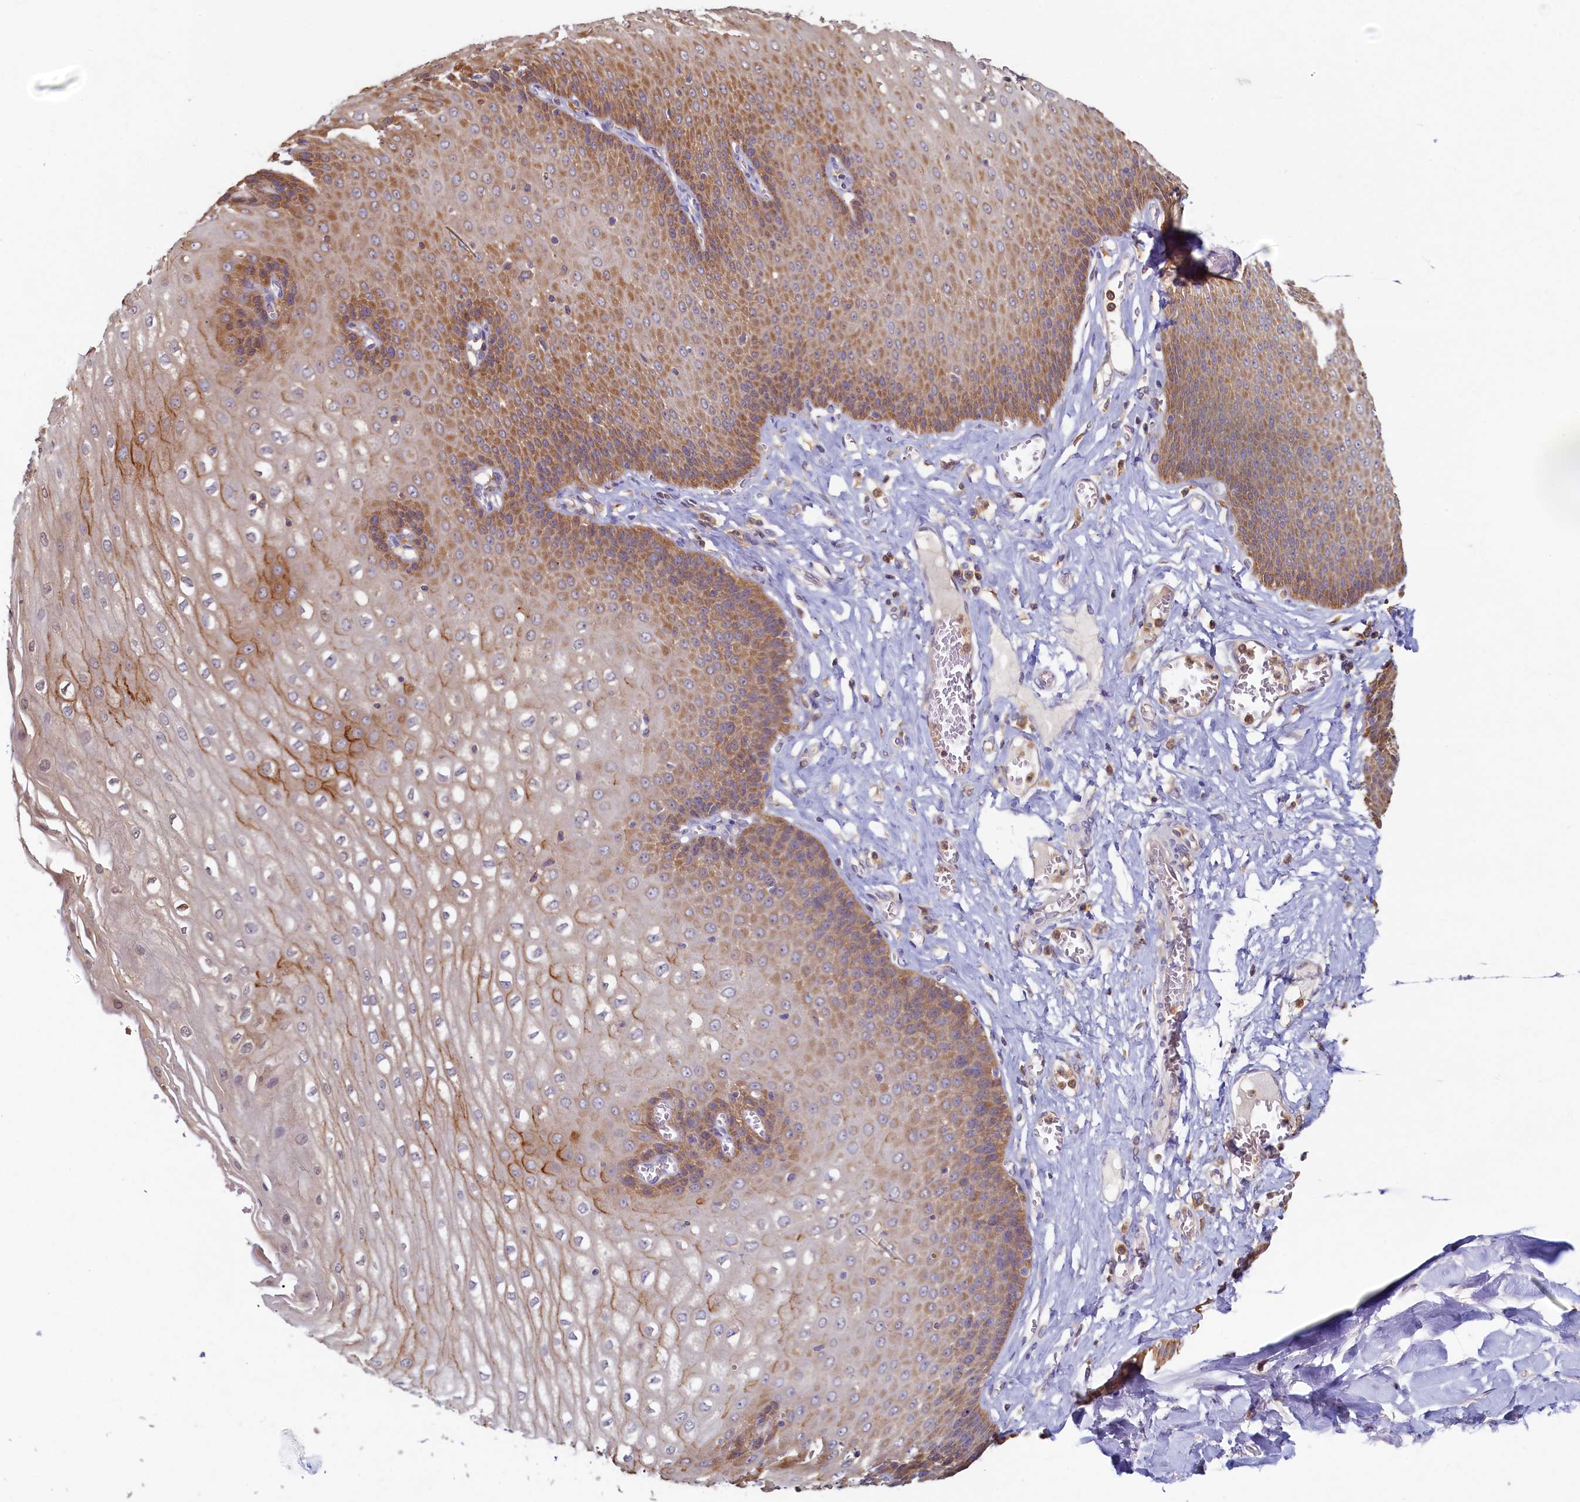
{"staining": {"intensity": "moderate", "quantity": ">75%", "location": "cytoplasmic/membranous"}, "tissue": "esophagus", "cell_type": "Squamous epithelial cells", "image_type": "normal", "snomed": [{"axis": "morphology", "description": "Normal tissue, NOS"}, {"axis": "topography", "description": "Esophagus"}], "caption": "Human esophagus stained for a protein (brown) reveals moderate cytoplasmic/membranous positive expression in approximately >75% of squamous epithelial cells.", "gene": "TIMM8B", "patient": {"sex": "male", "age": 60}}